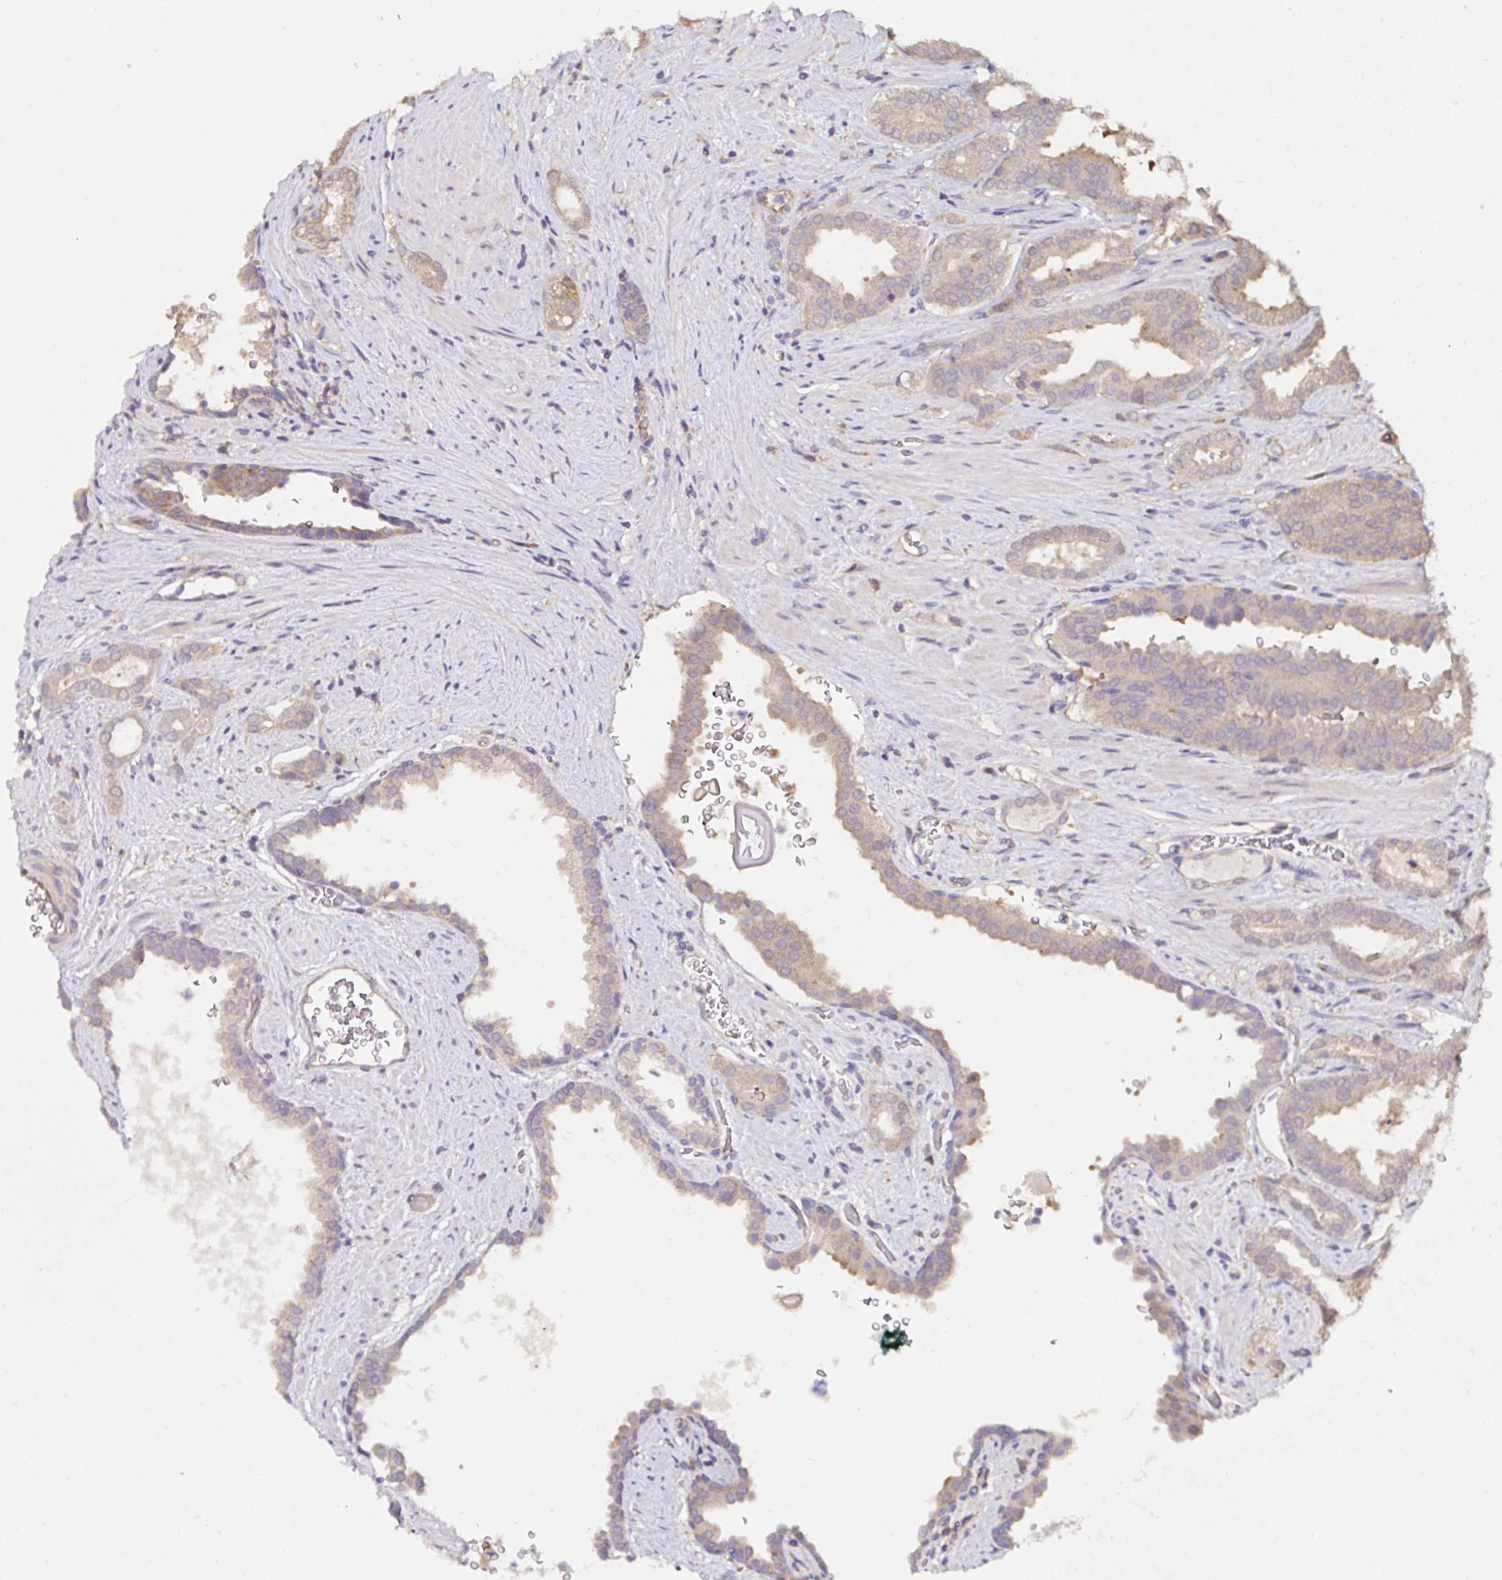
{"staining": {"intensity": "weak", "quantity": ">75%", "location": "cytoplasmic/membranous"}, "tissue": "prostate cancer", "cell_type": "Tumor cells", "image_type": "cancer", "snomed": [{"axis": "morphology", "description": "Adenocarcinoma, Low grade"}, {"axis": "topography", "description": "Prostate"}], "caption": "Immunohistochemistry staining of prostate cancer, which reveals low levels of weak cytoplasmic/membranous staining in about >75% of tumor cells indicating weak cytoplasmic/membranous protein positivity. The staining was performed using DAB (brown) for protein detection and nuclei were counterstained in hematoxylin (blue).", "gene": "RSRP1", "patient": {"sex": "male", "age": 67}}